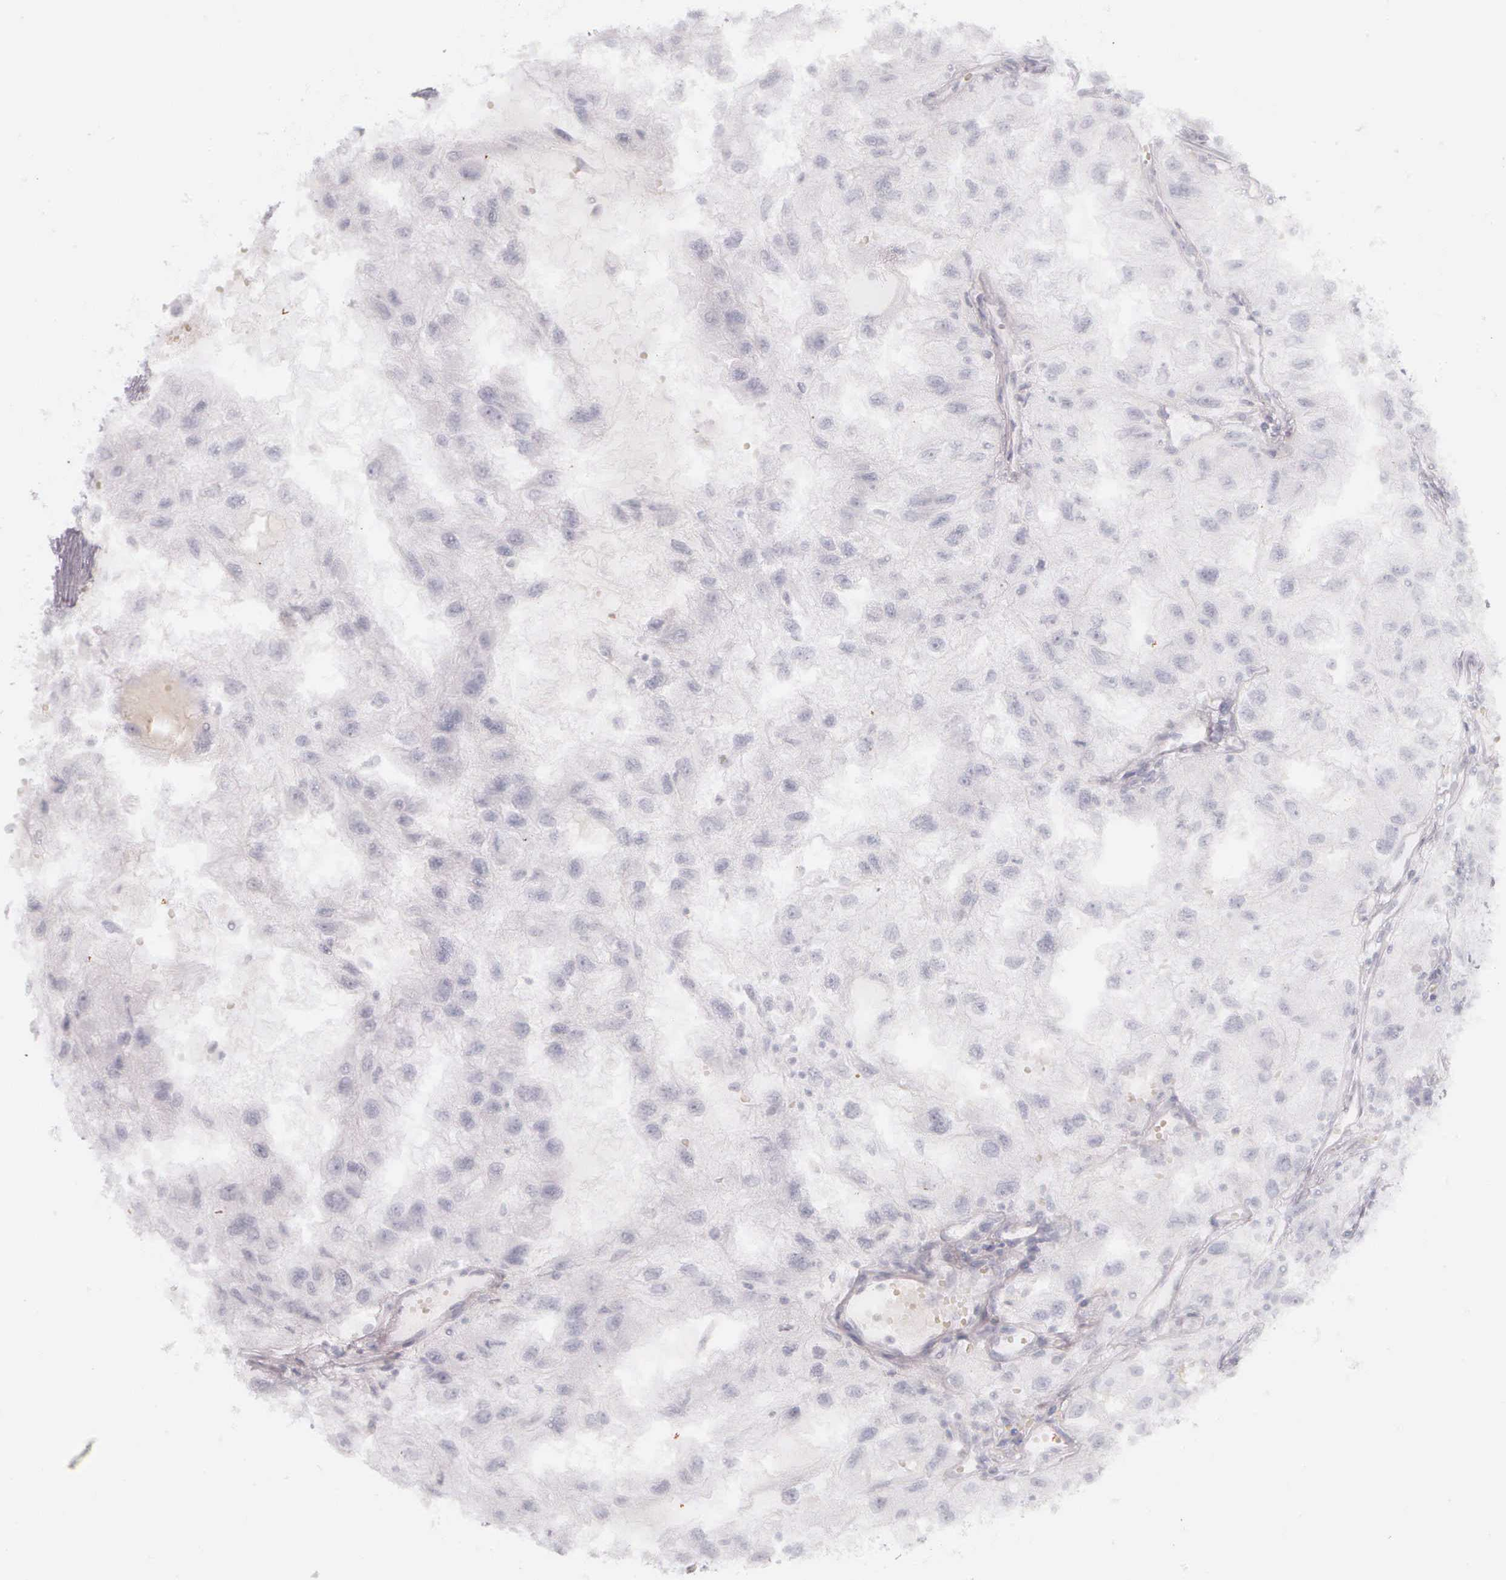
{"staining": {"intensity": "negative", "quantity": "none", "location": "none"}, "tissue": "renal cancer", "cell_type": "Tumor cells", "image_type": "cancer", "snomed": [{"axis": "morphology", "description": "Normal tissue, NOS"}, {"axis": "morphology", "description": "Adenocarcinoma, NOS"}, {"axis": "topography", "description": "Kidney"}], "caption": "Immunohistochemistry (IHC) photomicrograph of renal adenocarcinoma stained for a protein (brown), which shows no staining in tumor cells.", "gene": "KRT14", "patient": {"sex": "male", "age": 71}}